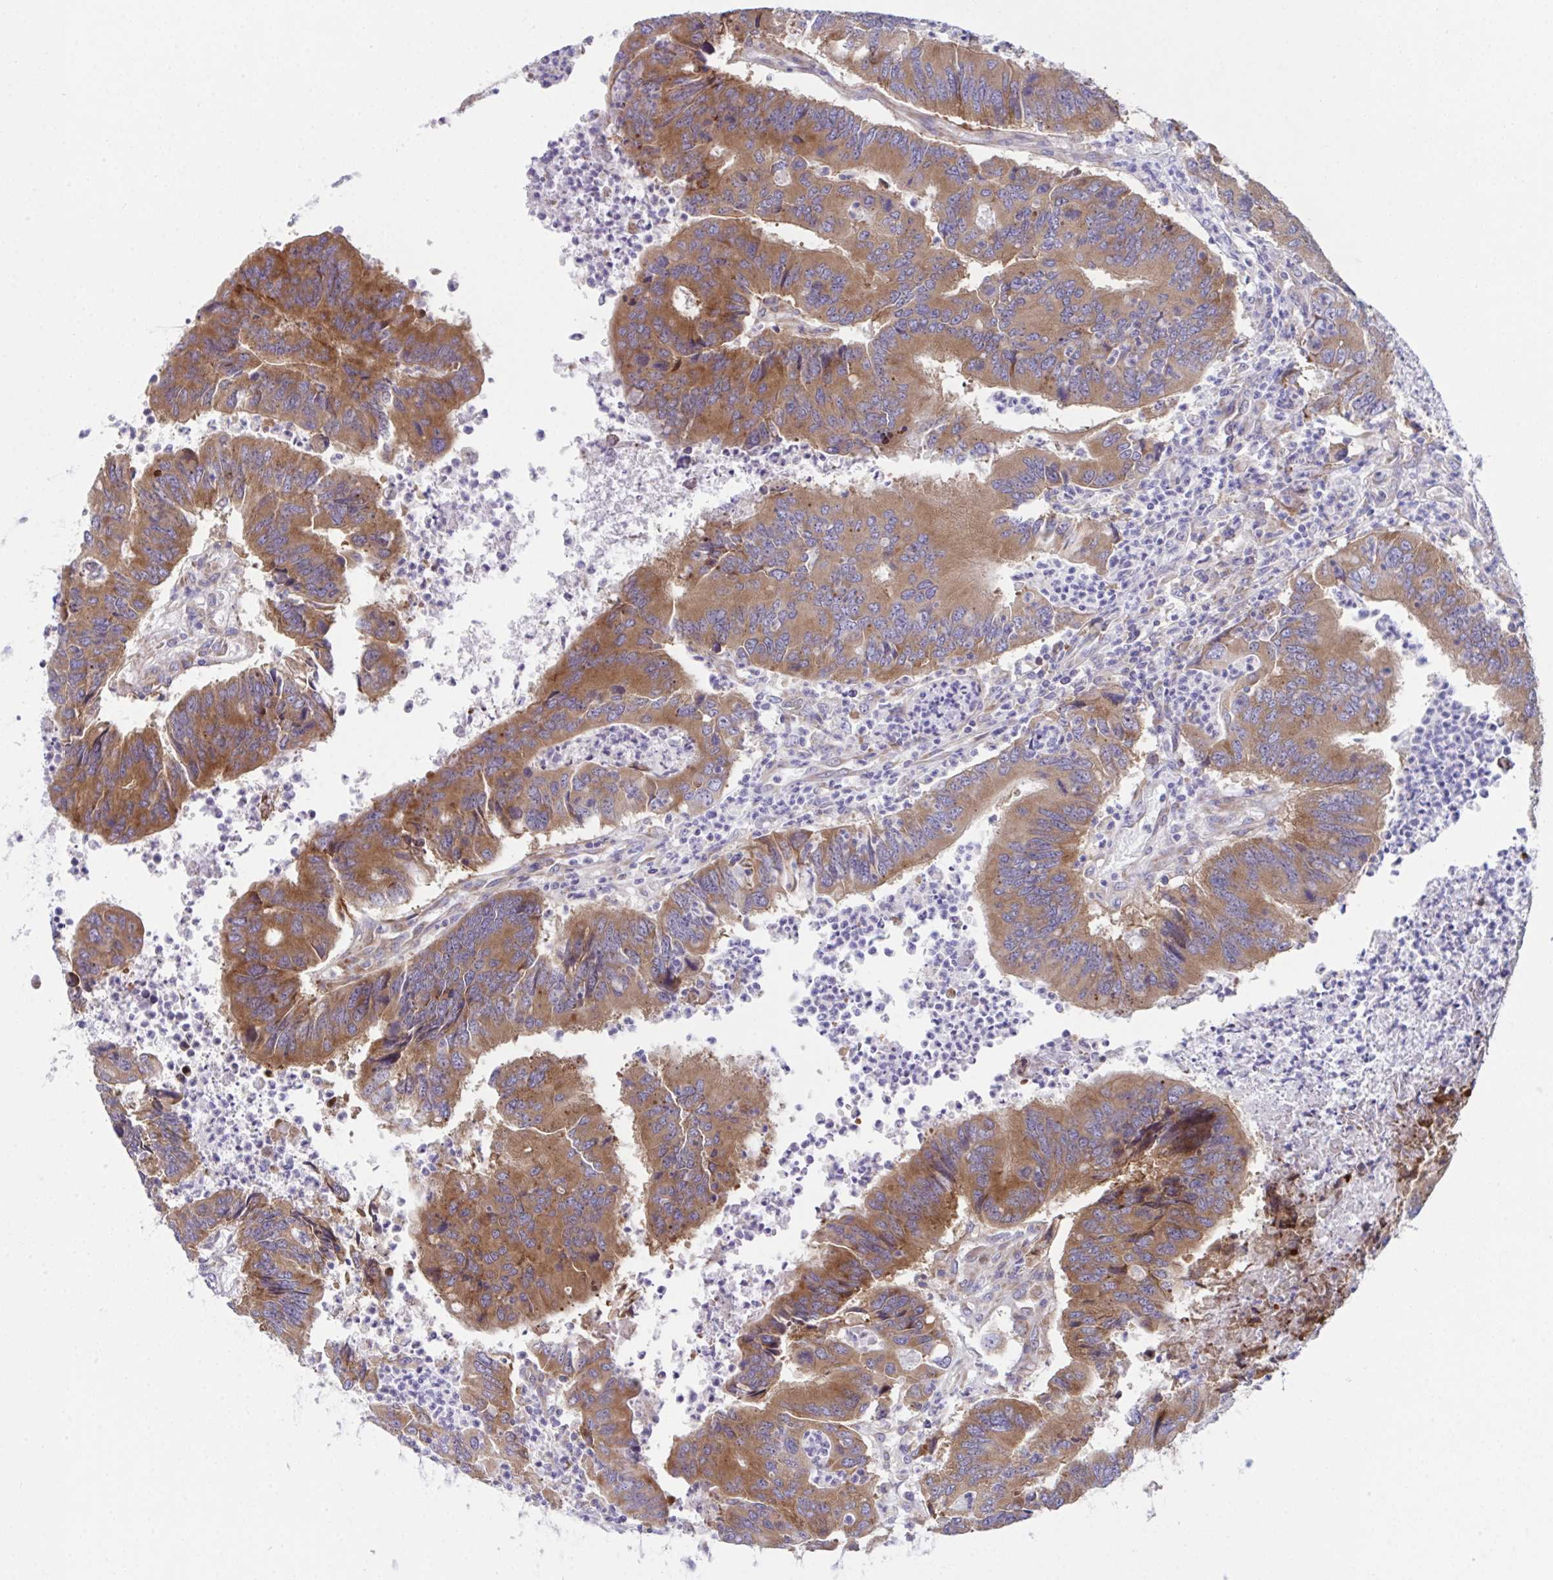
{"staining": {"intensity": "strong", "quantity": ">75%", "location": "cytoplasmic/membranous"}, "tissue": "colorectal cancer", "cell_type": "Tumor cells", "image_type": "cancer", "snomed": [{"axis": "morphology", "description": "Adenocarcinoma, NOS"}, {"axis": "topography", "description": "Colon"}], "caption": "Immunohistochemistry (IHC) (DAB) staining of colorectal adenocarcinoma displays strong cytoplasmic/membranous protein staining in about >75% of tumor cells.", "gene": "FAU", "patient": {"sex": "female", "age": 67}}